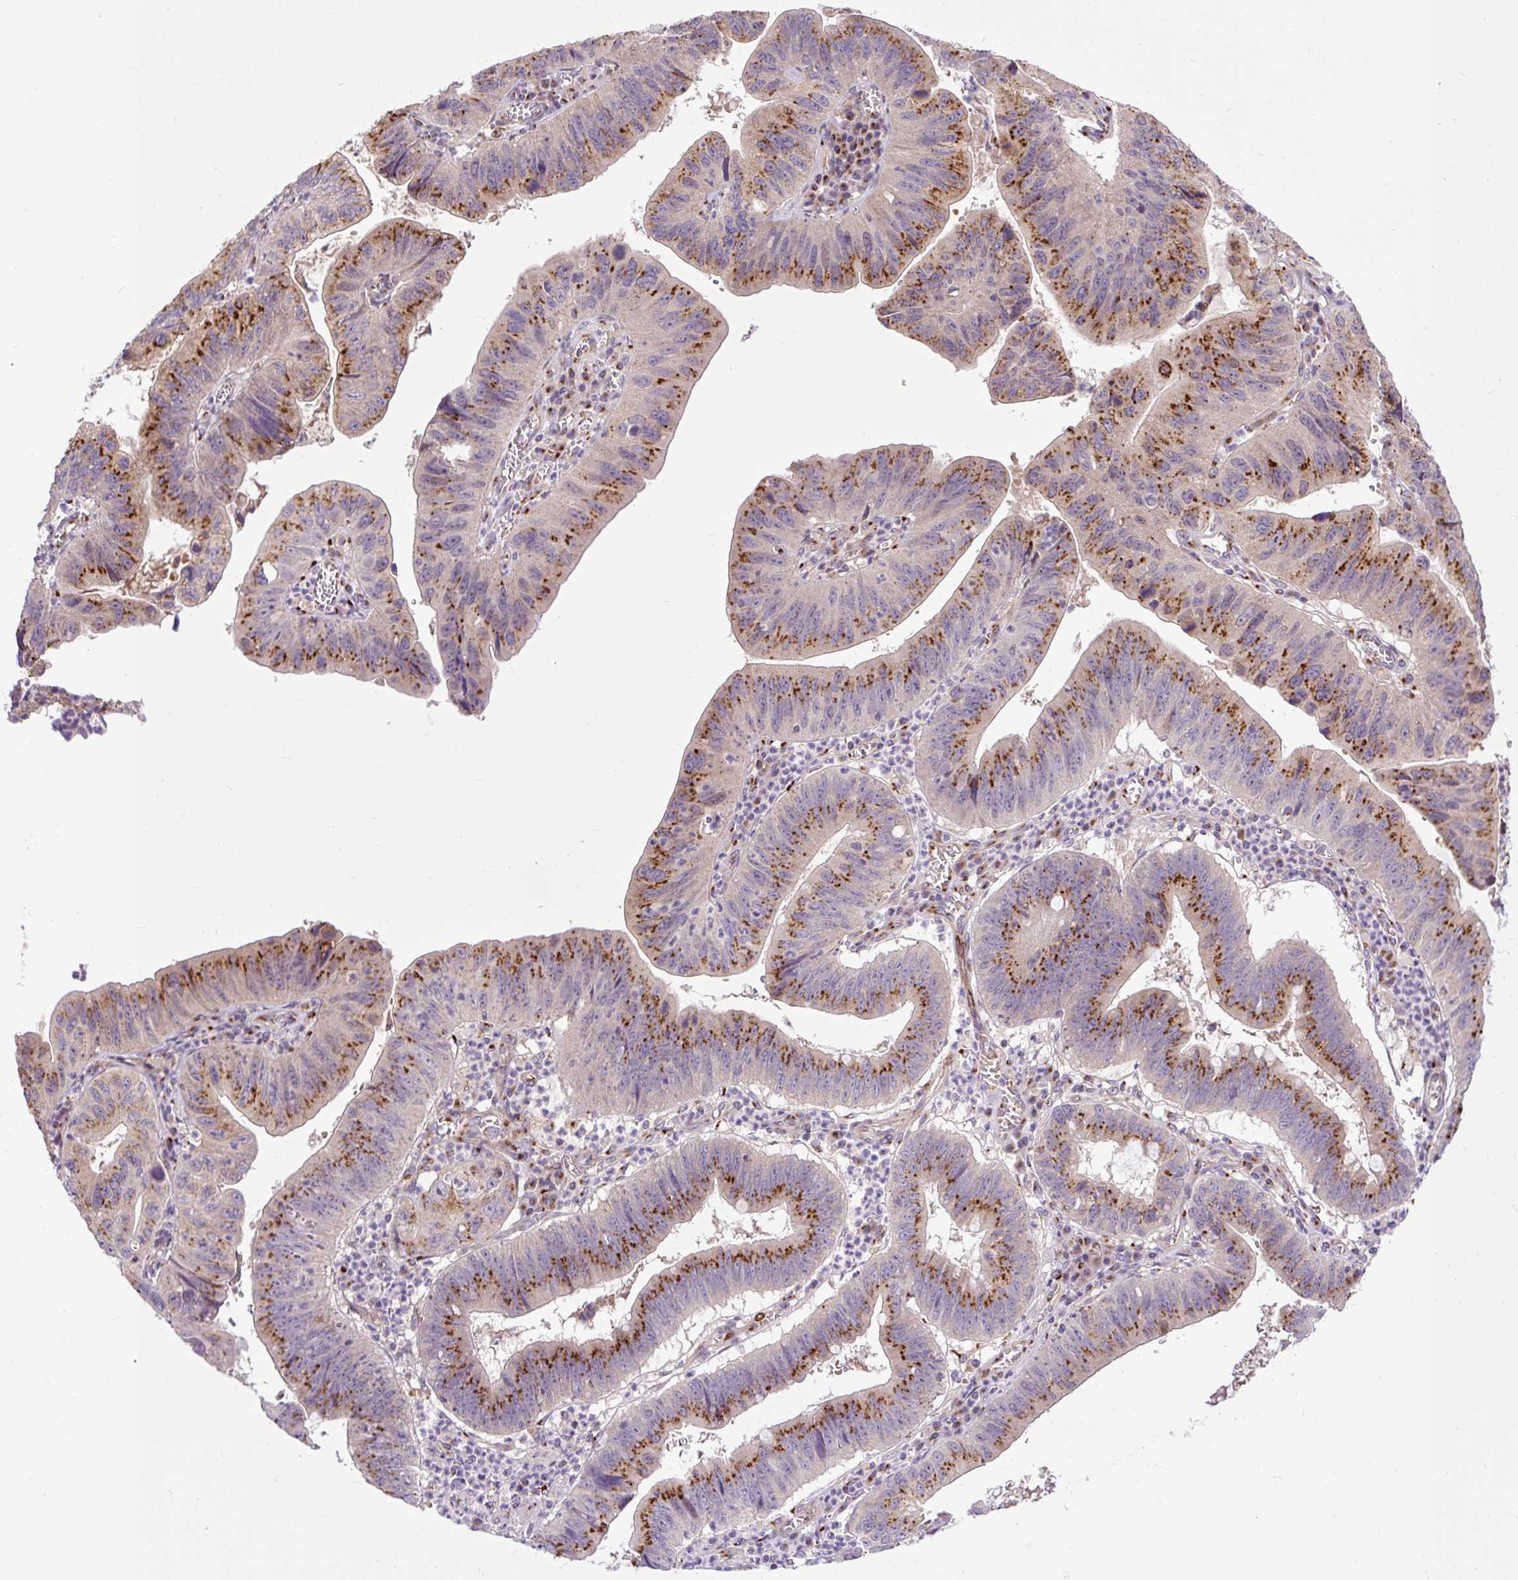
{"staining": {"intensity": "strong", "quantity": ">75%", "location": "cytoplasmic/membranous"}, "tissue": "stomach cancer", "cell_type": "Tumor cells", "image_type": "cancer", "snomed": [{"axis": "morphology", "description": "Adenocarcinoma, NOS"}, {"axis": "topography", "description": "Stomach"}], "caption": "IHC staining of stomach cancer, which demonstrates high levels of strong cytoplasmic/membranous expression in approximately >75% of tumor cells indicating strong cytoplasmic/membranous protein staining. The staining was performed using DAB (brown) for protein detection and nuclei were counterstained in hematoxylin (blue).", "gene": "MSMP", "patient": {"sex": "male", "age": 59}}